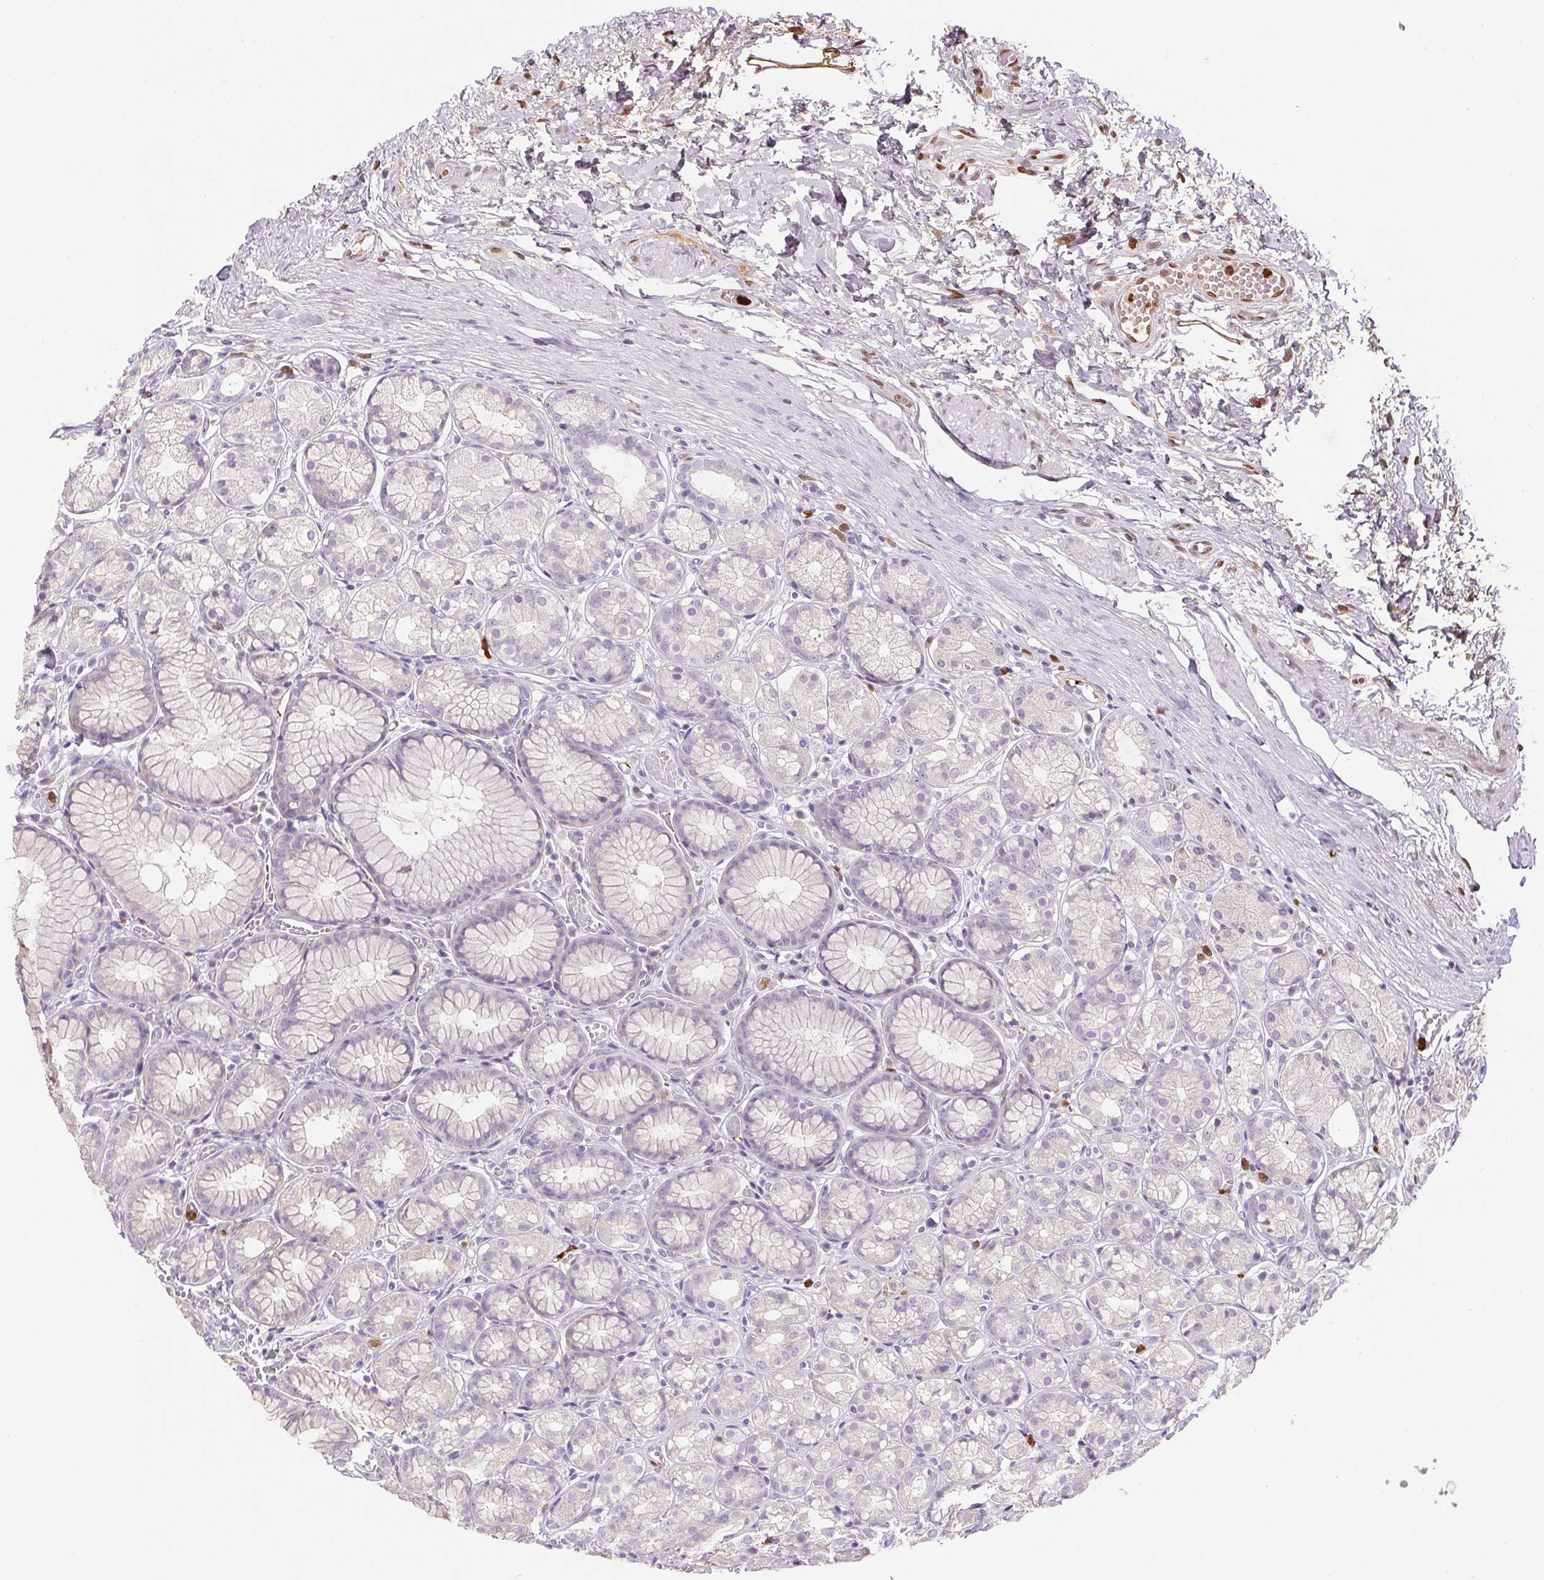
{"staining": {"intensity": "negative", "quantity": "none", "location": "none"}, "tissue": "stomach", "cell_type": "Glandular cells", "image_type": "normal", "snomed": [{"axis": "morphology", "description": "Normal tissue, NOS"}, {"axis": "topography", "description": "Stomach"}], "caption": "This photomicrograph is of benign stomach stained with immunohistochemistry (IHC) to label a protein in brown with the nuclei are counter-stained blue. There is no staining in glandular cells.", "gene": "ORM1", "patient": {"sex": "male", "age": 70}}